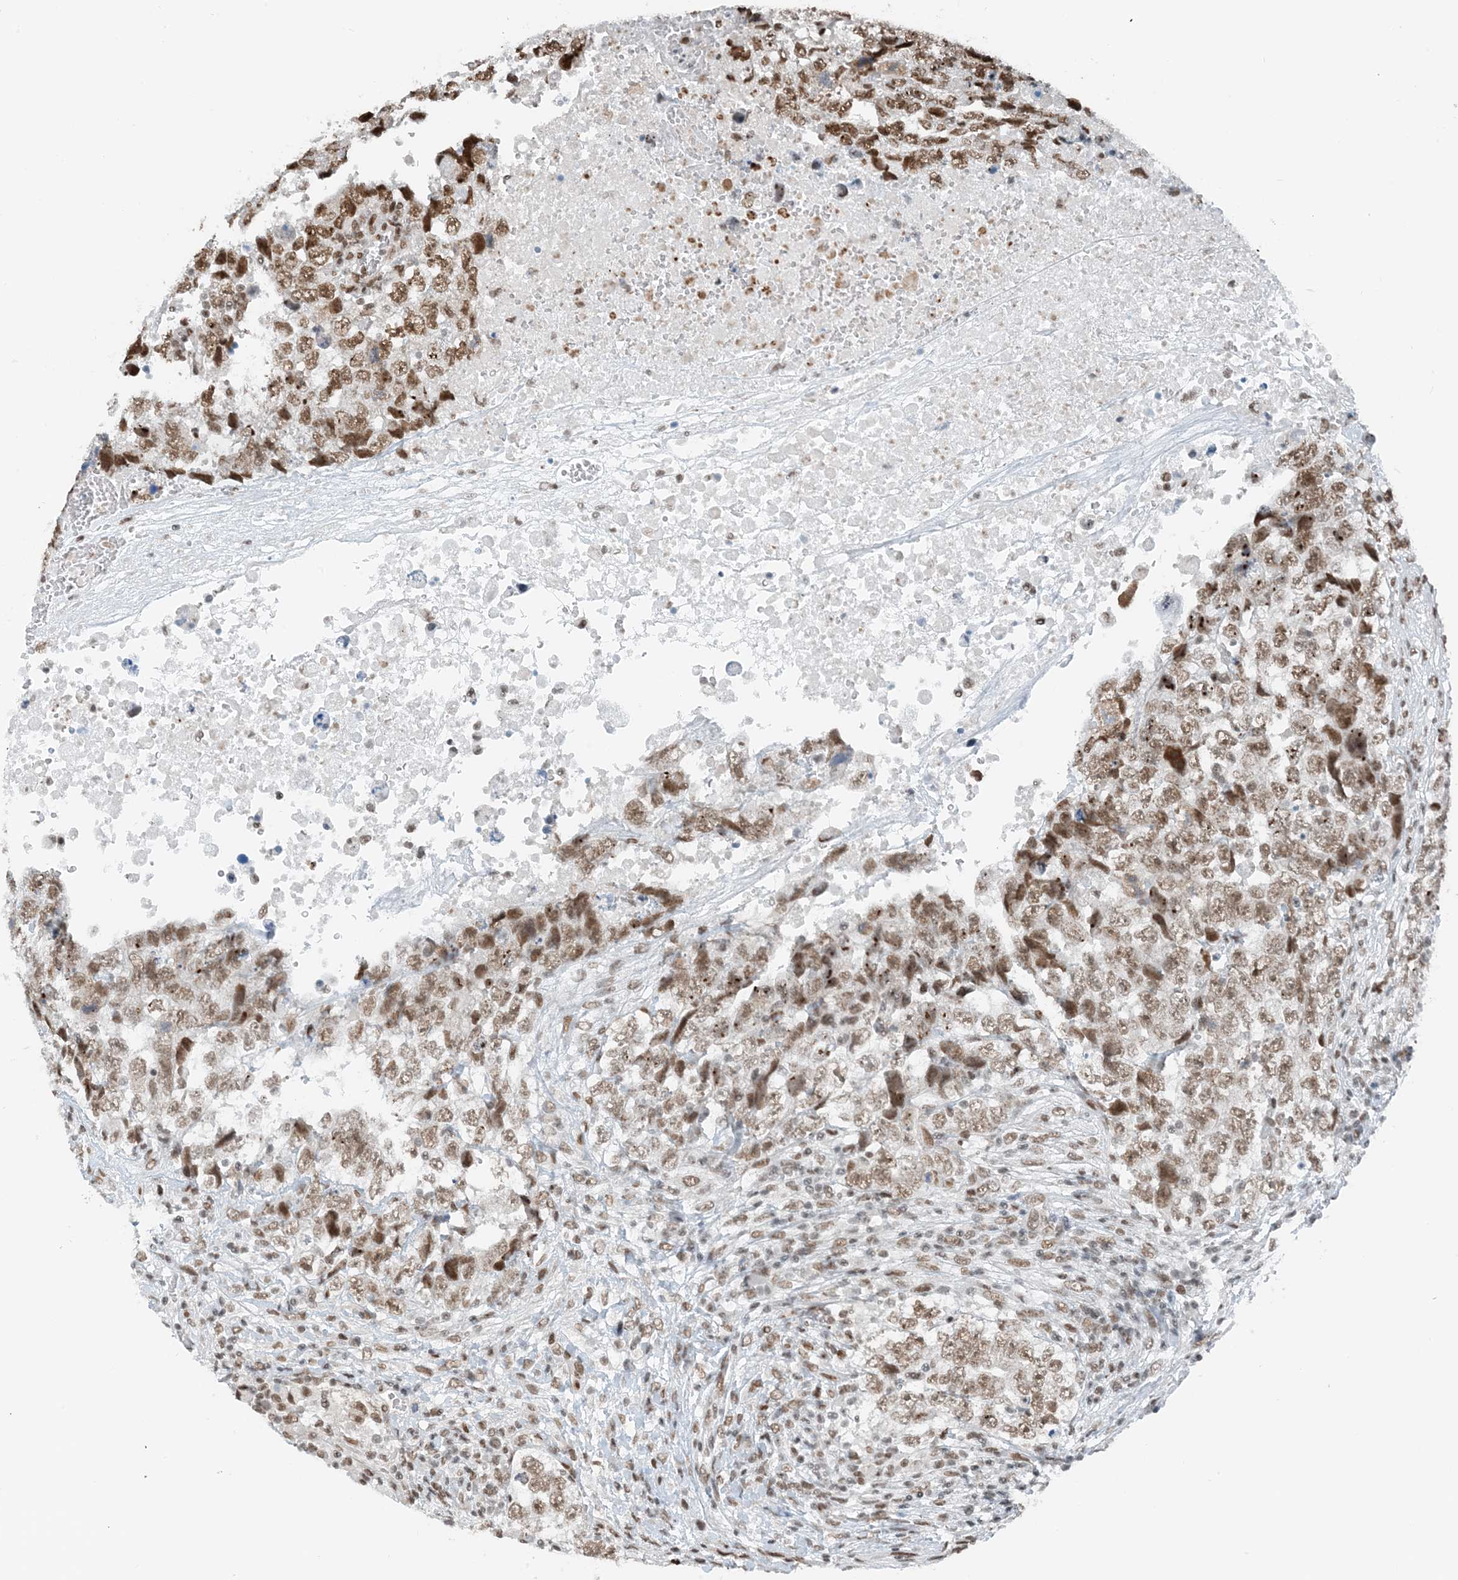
{"staining": {"intensity": "moderate", "quantity": ">75%", "location": "nuclear"}, "tissue": "testis cancer", "cell_type": "Tumor cells", "image_type": "cancer", "snomed": [{"axis": "morphology", "description": "Carcinoma, Embryonal, NOS"}, {"axis": "topography", "description": "Testis"}], "caption": "Moderate nuclear positivity for a protein is seen in about >75% of tumor cells of testis cancer (embryonal carcinoma) using immunohistochemistry.", "gene": "ZNF500", "patient": {"sex": "male", "age": 37}}